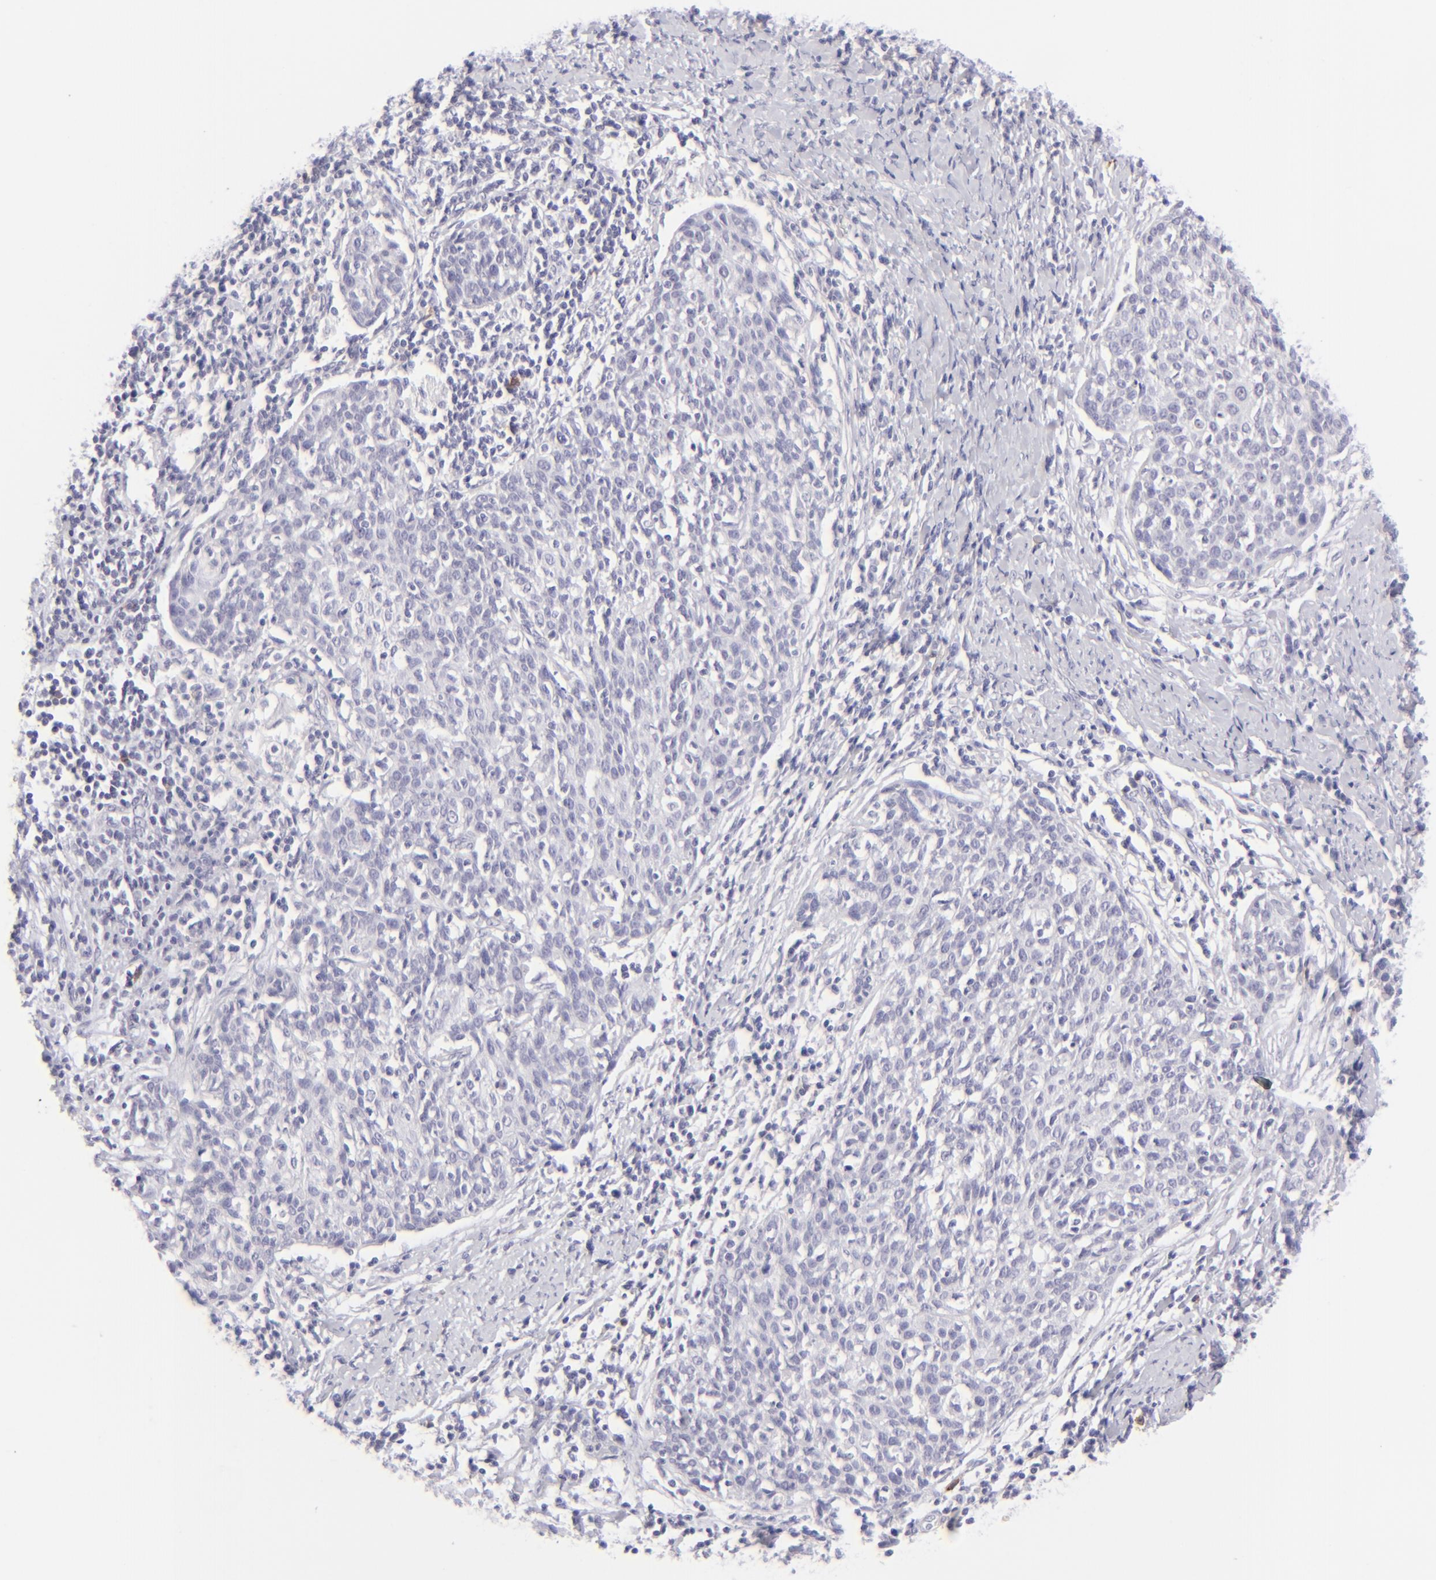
{"staining": {"intensity": "negative", "quantity": "none", "location": "none"}, "tissue": "cervical cancer", "cell_type": "Tumor cells", "image_type": "cancer", "snomed": [{"axis": "morphology", "description": "Squamous cell carcinoma, NOS"}, {"axis": "topography", "description": "Cervix"}], "caption": "A high-resolution photomicrograph shows immunohistochemistry staining of cervical cancer (squamous cell carcinoma), which demonstrates no significant expression in tumor cells.", "gene": "FCER2", "patient": {"sex": "female", "age": 38}}